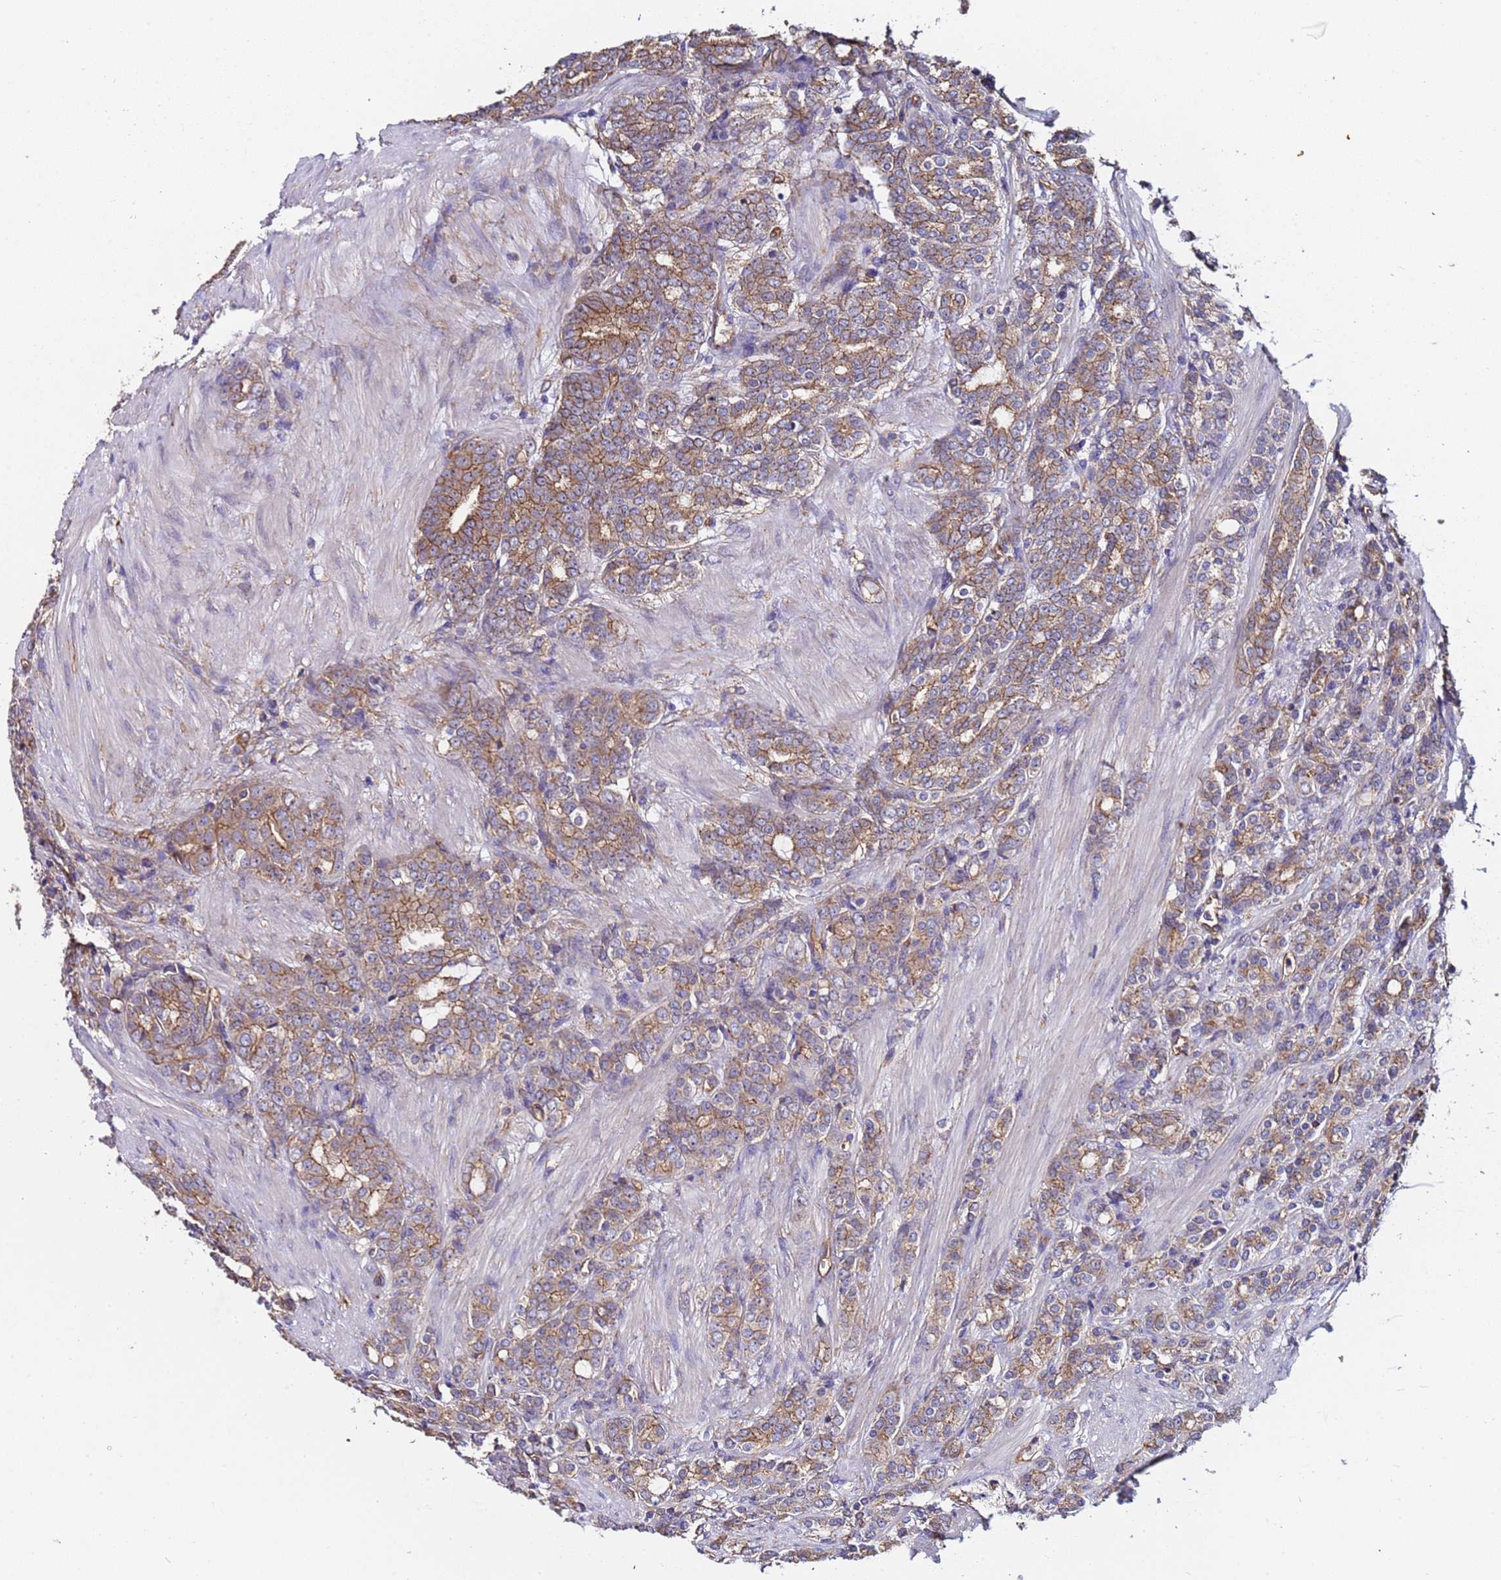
{"staining": {"intensity": "moderate", "quantity": ">75%", "location": "cytoplasmic/membranous"}, "tissue": "prostate cancer", "cell_type": "Tumor cells", "image_type": "cancer", "snomed": [{"axis": "morphology", "description": "Adenocarcinoma, High grade"}, {"axis": "topography", "description": "Prostate"}], "caption": "Protein expression analysis of human prostate cancer (adenocarcinoma (high-grade)) reveals moderate cytoplasmic/membranous positivity in approximately >75% of tumor cells.", "gene": "ZNF248", "patient": {"sex": "male", "age": 62}}